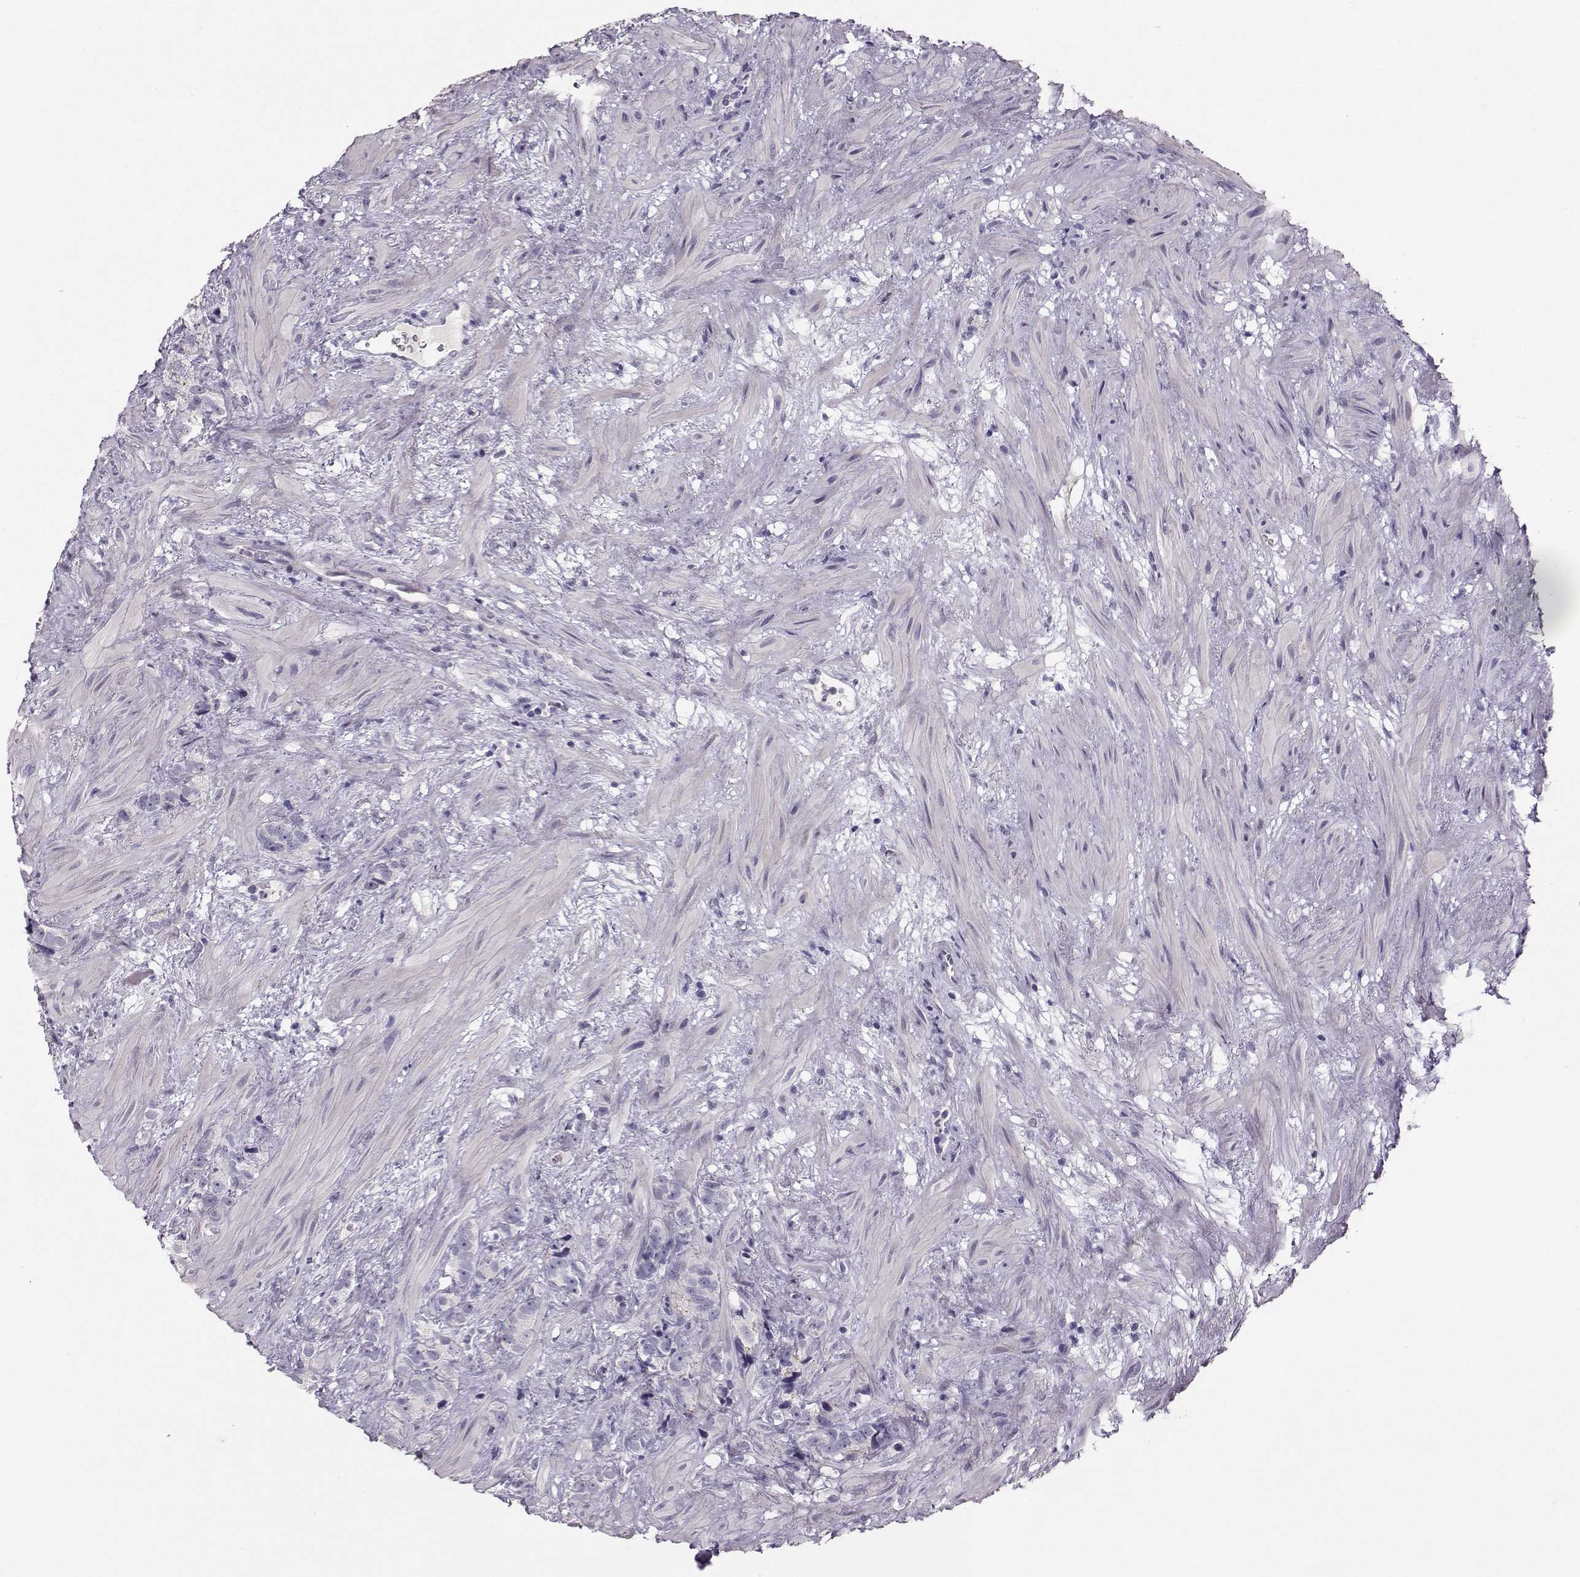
{"staining": {"intensity": "negative", "quantity": "none", "location": "none"}, "tissue": "prostate cancer", "cell_type": "Tumor cells", "image_type": "cancer", "snomed": [{"axis": "morphology", "description": "Adenocarcinoma, High grade"}, {"axis": "topography", "description": "Prostate"}], "caption": "Tumor cells are negative for protein expression in human prostate cancer (adenocarcinoma (high-grade)).", "gene": "PKP2", "patient": {"sex": "male", "age": 90}}